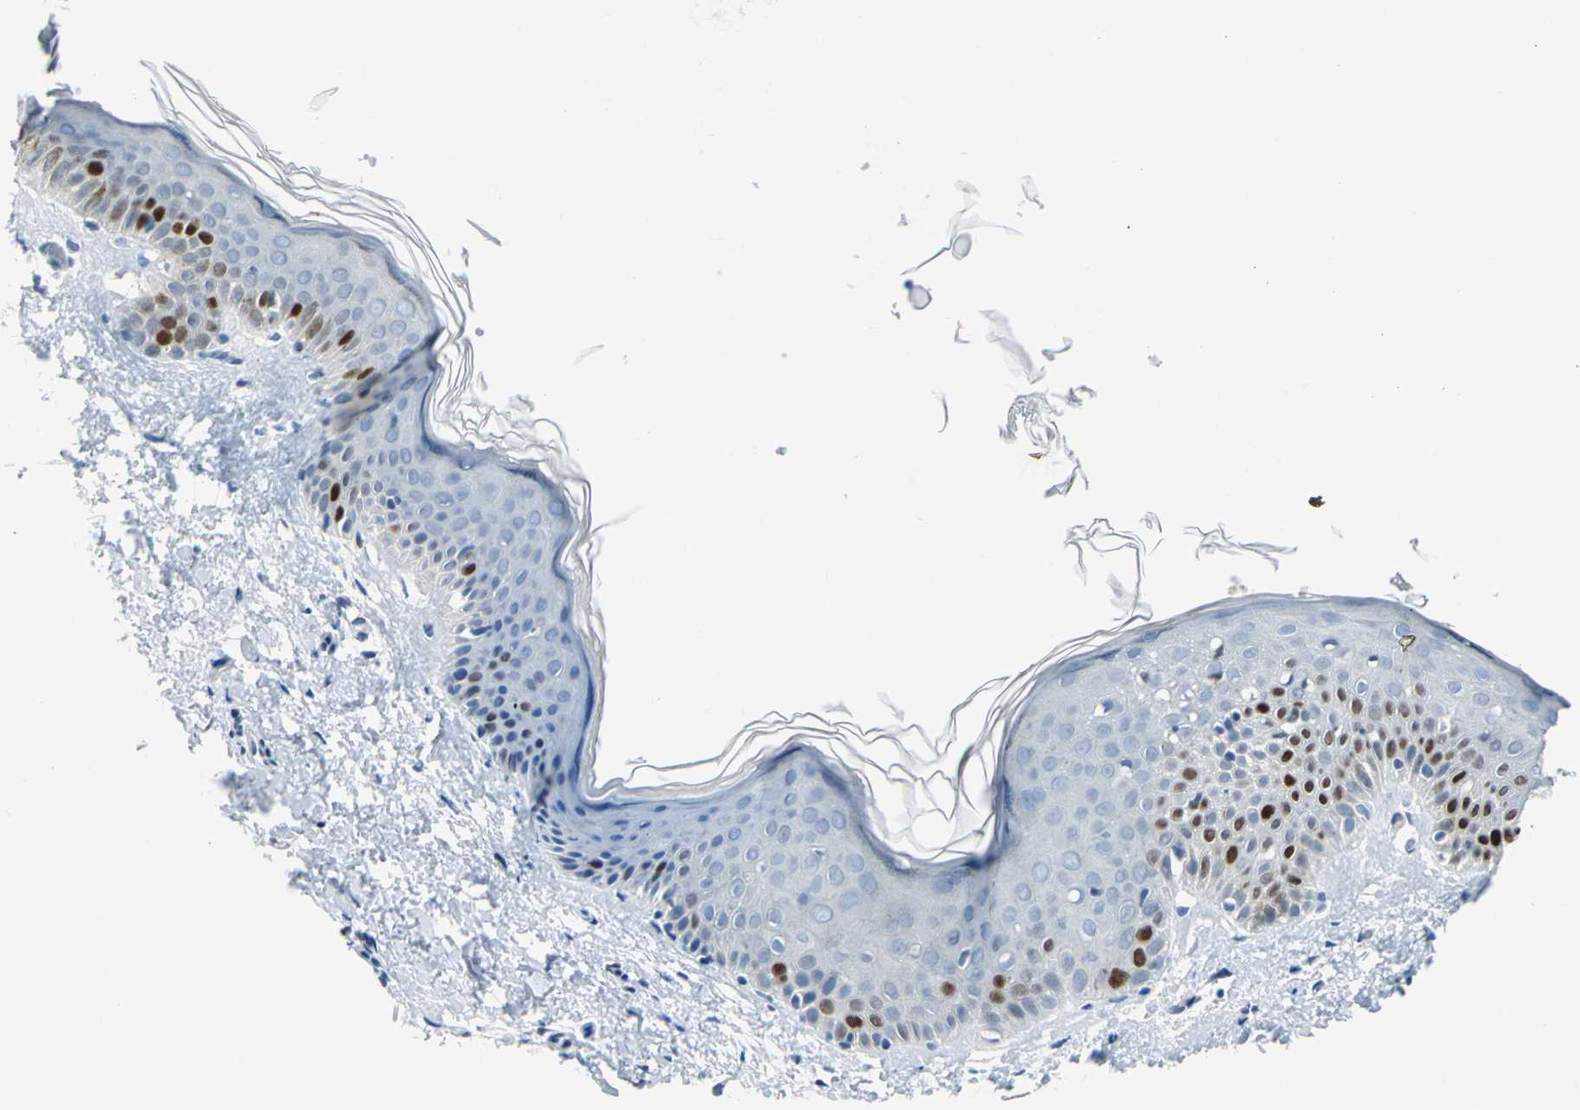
{"staining": {"intensity": "negative", "quantity": "none", "location": "none"}, "tissue": "skin", "cell_type": "Fibroblasts", "image_type": "normal", "snomed": [{"axis": "morphology", "description": "Normal tissue, NOS"}, {"axis": "topography", "description": "Skin"}], "caption": "Immunohistochemical staining of benign skin reveals no significant expression in fibroblasts. (Brightfield microscopy of DAB immunohistochemistry at high magnification).", "gene": "MCM4", "patient": {"sex": "female", "age": 56}}